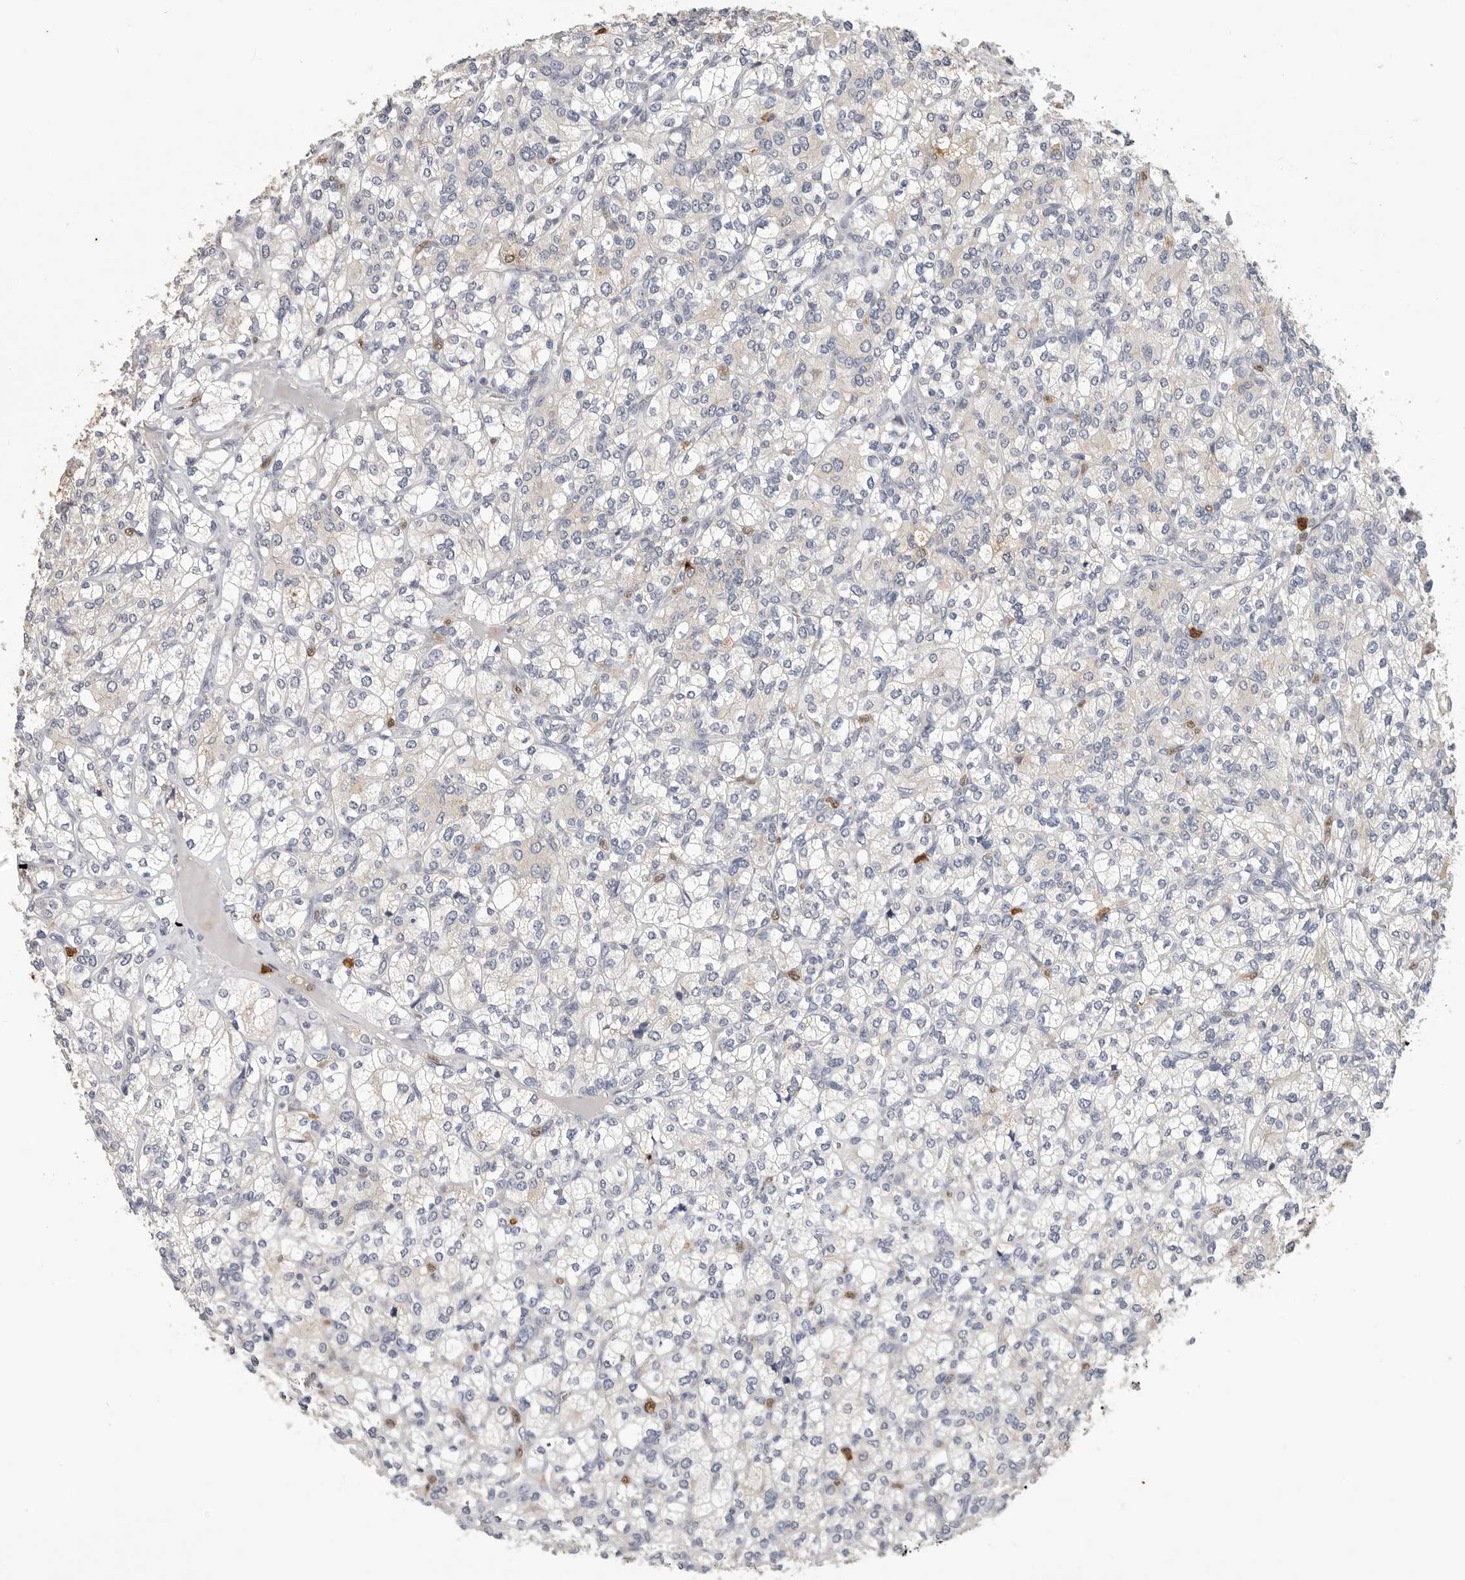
{"staining": {"intensity": "negative", "quantity": "none", "location": "none"}, "tissue": "renal cancer", "cell_type": "Tumor cells", "image_type": "cancer", "snomed": [{"axis": "morphology", "description": "Adenocarcinoma, NOS"}, {"axis": "topography", "description": "Kidney"}], "caption": "High power microscopy image of an immunohistochemistry (IHC) image of adenocarcinoma (renal), revealing no significant staining in tumor cells. Nuclei are stained in blue.", "gene": "LTBR", "patient": {"sex": "male", "age": 77}}